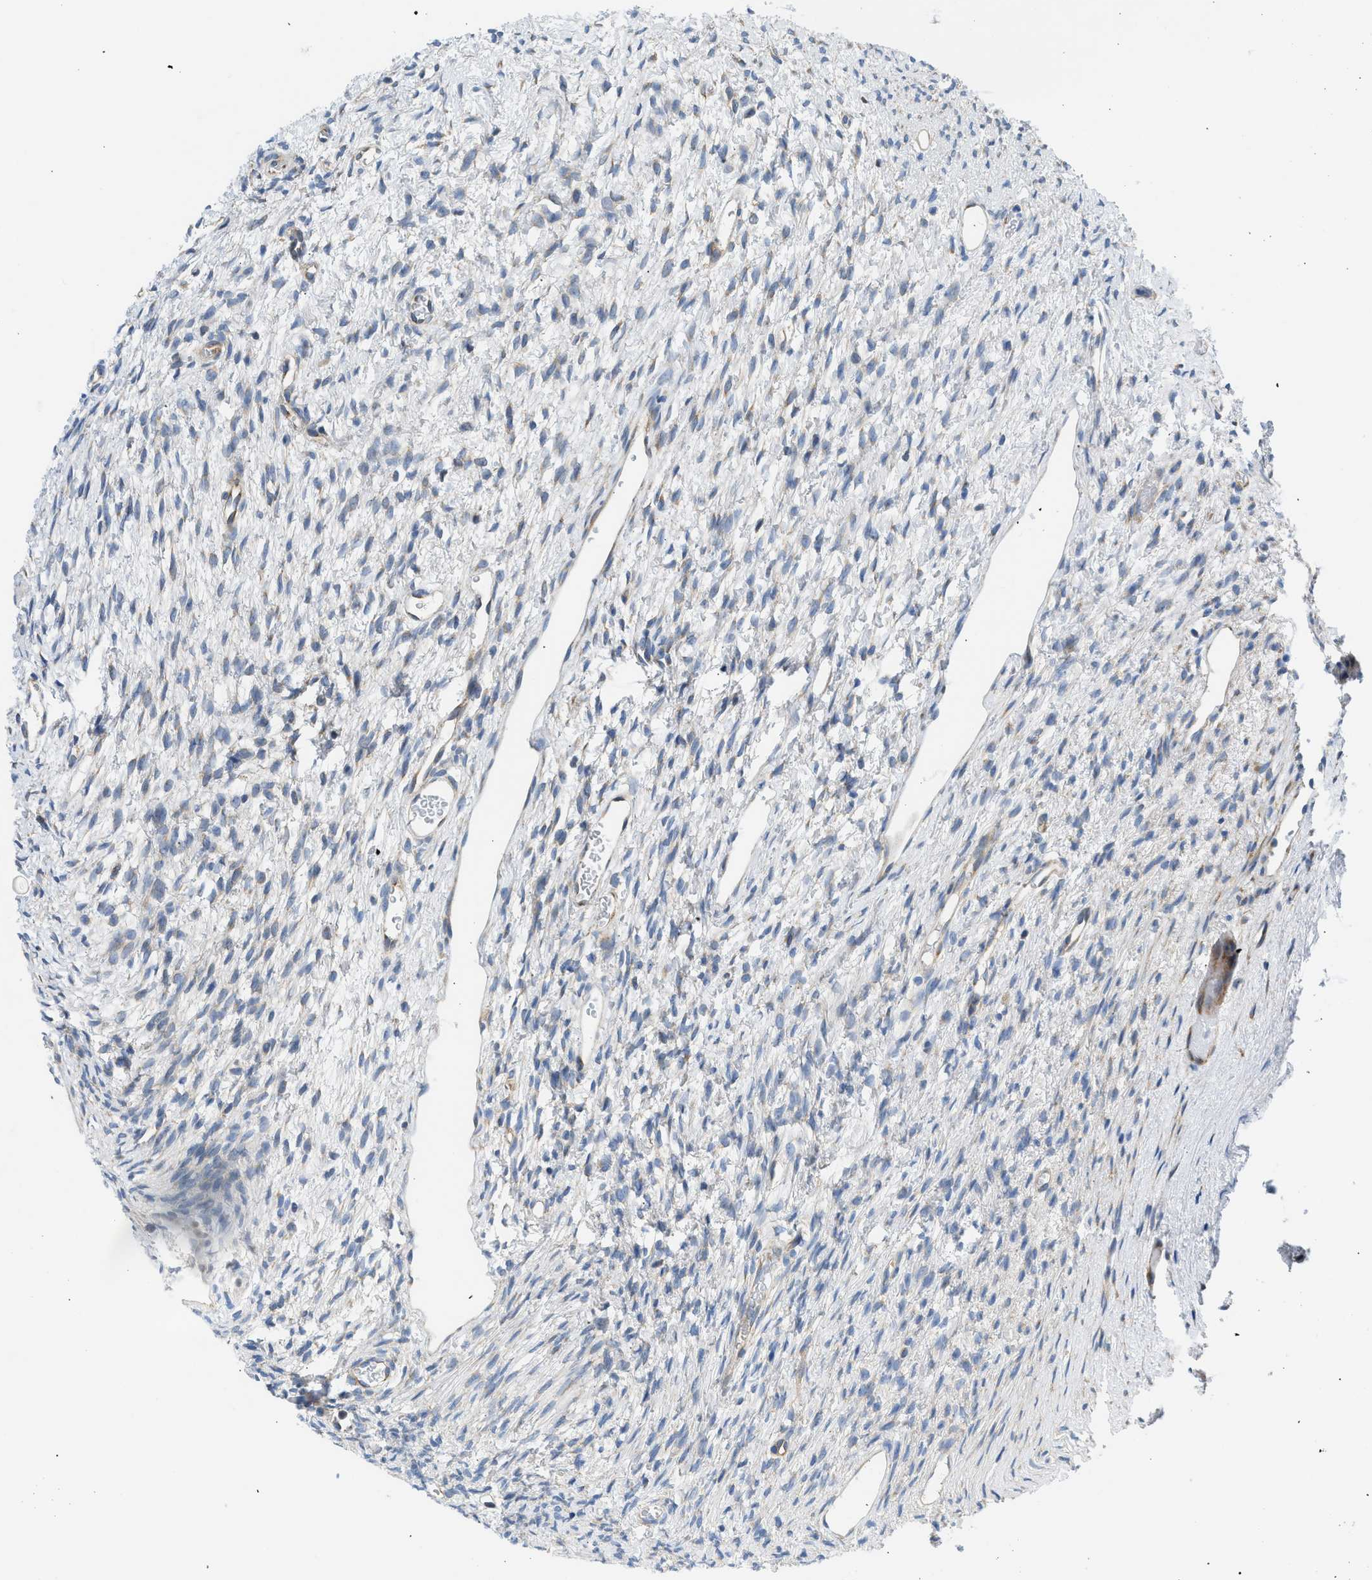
{"staining": {"intensity": "weak", "quantity": "25%-75%", "location": "cytoplasmic/membranous"}, "tissue": "ovary", "cell_type": "Follicle cells", "image_type": "normal", "snomed": [{"axis": "morphology", "description": "Normal tissue, NOS"}, {"axis": "topography", "description": "Ovary"}], "caption": "This image exhibits benign ovary stained with immunohistochemistry (IHC) to label a protein in brown. The cytoplasmic/membranous of follicle cells show weak positivity for the protein. Nuclei are counter-stained blue.", "gene": "CAMKK2", "patient": {"sex": "female", "age": 33}}